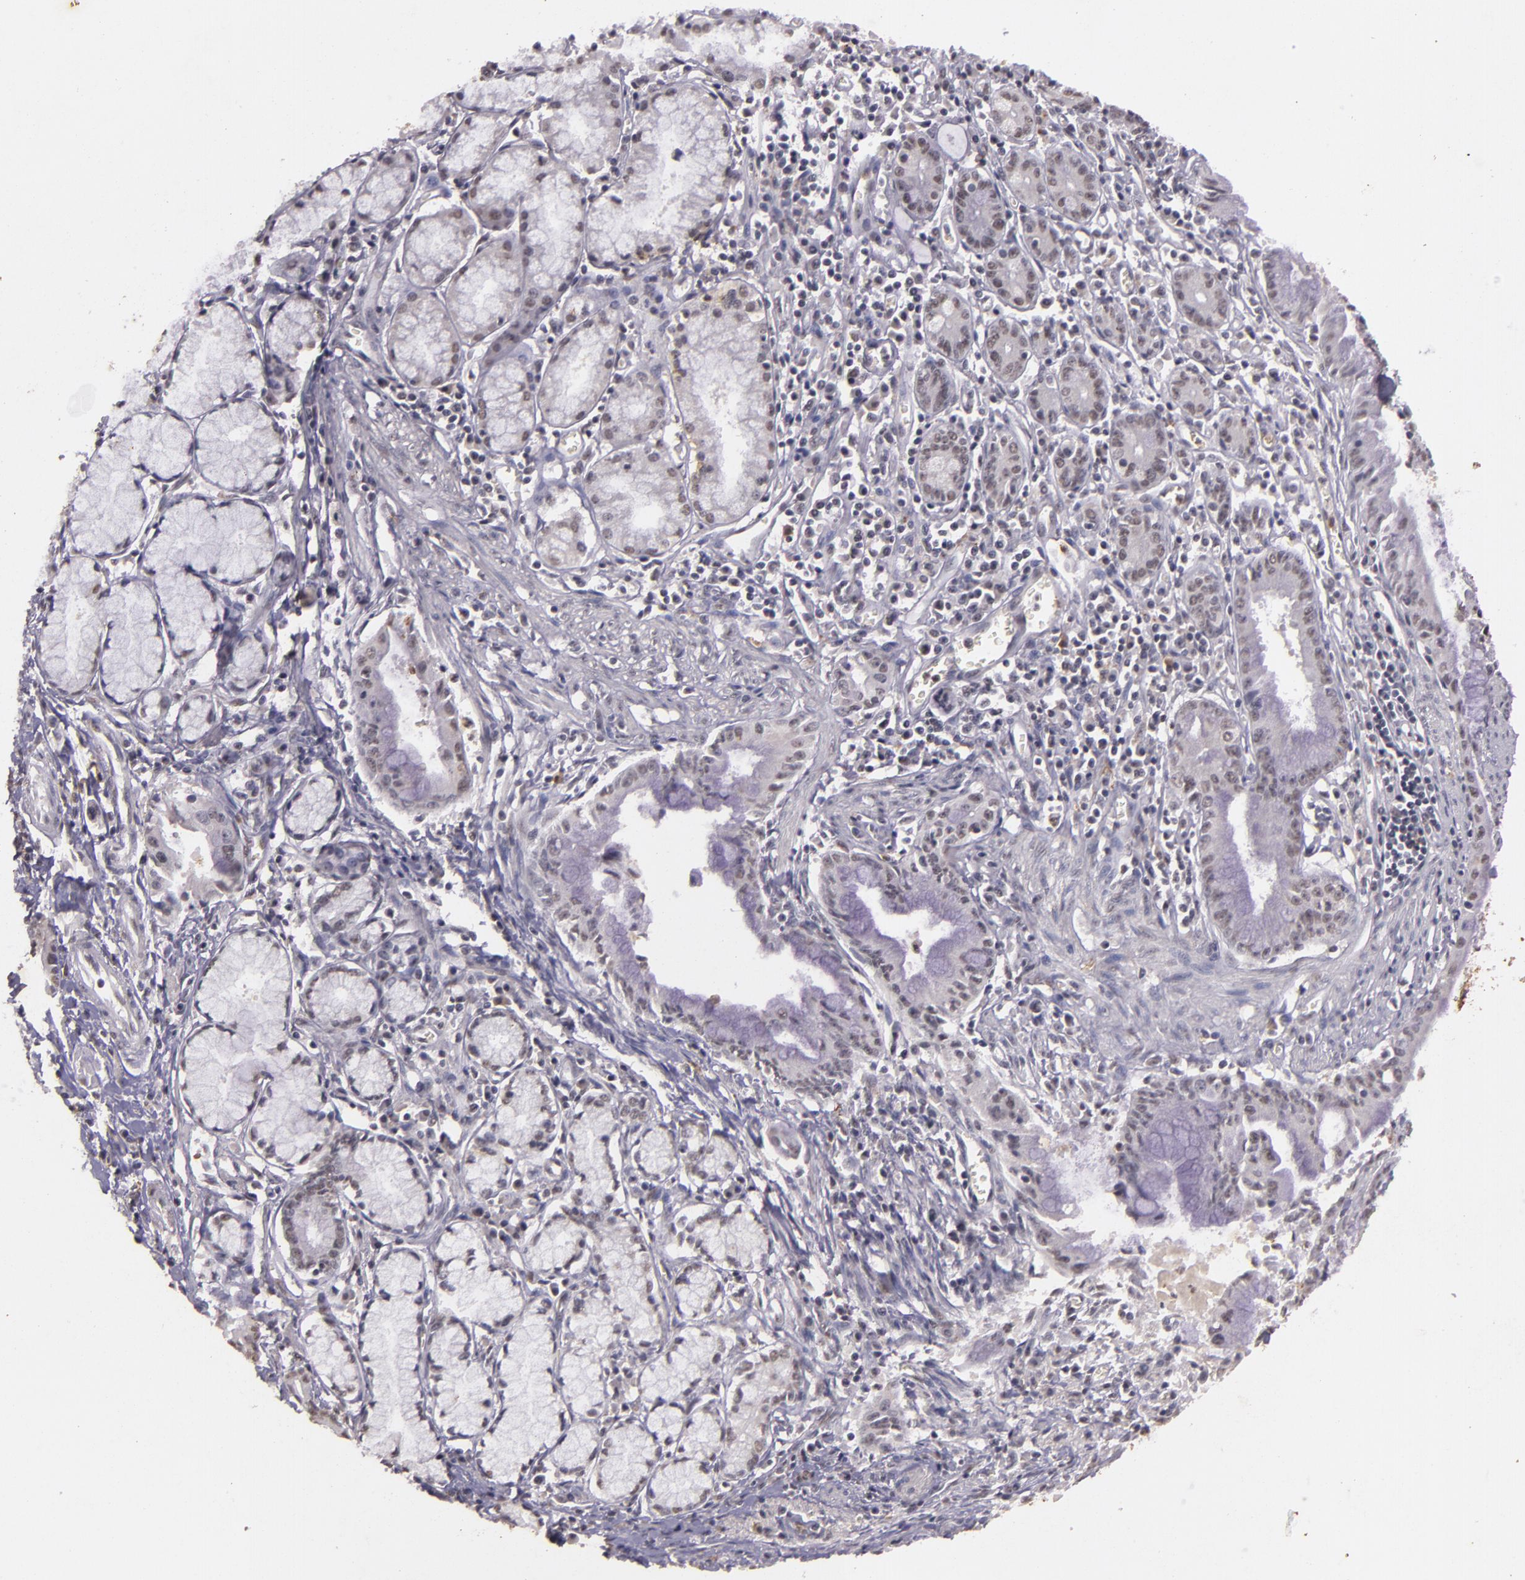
{"staining": {"intensity": "negative", "quantity": "none", "location": "none"}, "tissue": "pancreatic cancer", "cell_type": "Tumor cells", "image_type": "cancer", "snomed": [{"axis": "morphology", "description": "Adenocarcinoma, NOS"}, {"axis": "topography", "description": "Pancreas"}], "caption": "High magnification brightfield microscopy of adenocarcinoma (pancreatic) stained with DAB (brown) and counterstained with hematoxylin (blue): tumor cells show no significant expression. (Brightfield microscopy of DAB (3,3'-diaminobenzidine) immunohistochemistry at high magnification).", "gene": "CBX3", "patient": {"sex": "male", "age": 59}}